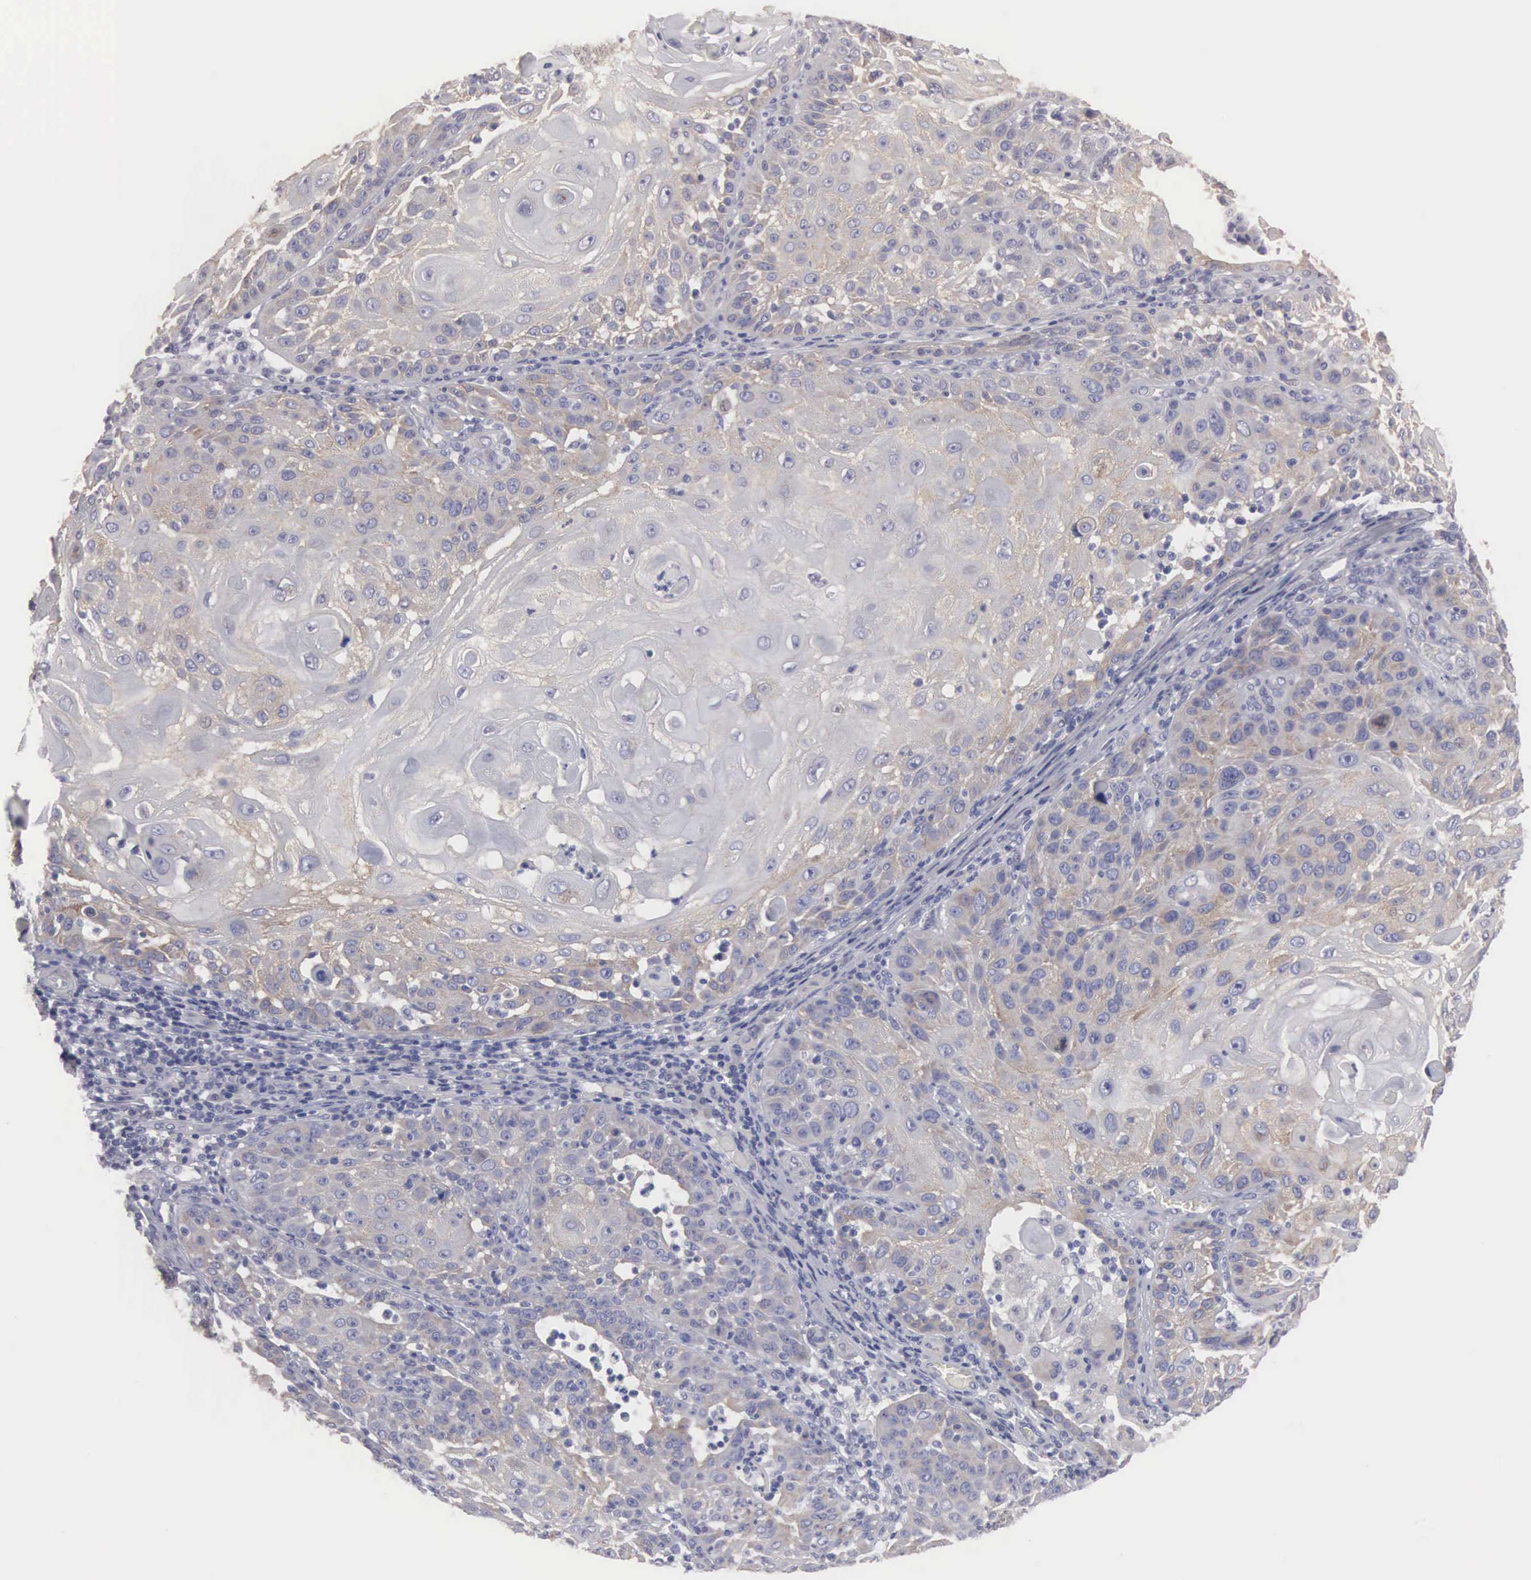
{"staining": {"intensity": "weak", "quantity": "25%-75%", "location": "cytoplasmic/membranous"}, "tissue": "skin cancer", "cell_type": "Tumor cells", "image_type": "cancer", "snomed": [{"axis": "morphology", "description": "Squamous cell carcinoma, NOS"}, {"axis": "topography", "description": "Skin"}], "caption": "IHC (DAB (3,3'-diaminobenzidine)) staining of squamous cell carcinoma (skin) exhibits weak cytoplasmic/membranous protein positivity in approximately 25%-75% of tumor cells.", "gene": "CEP170B", "patient": {"sex": "female", "age": 89}}